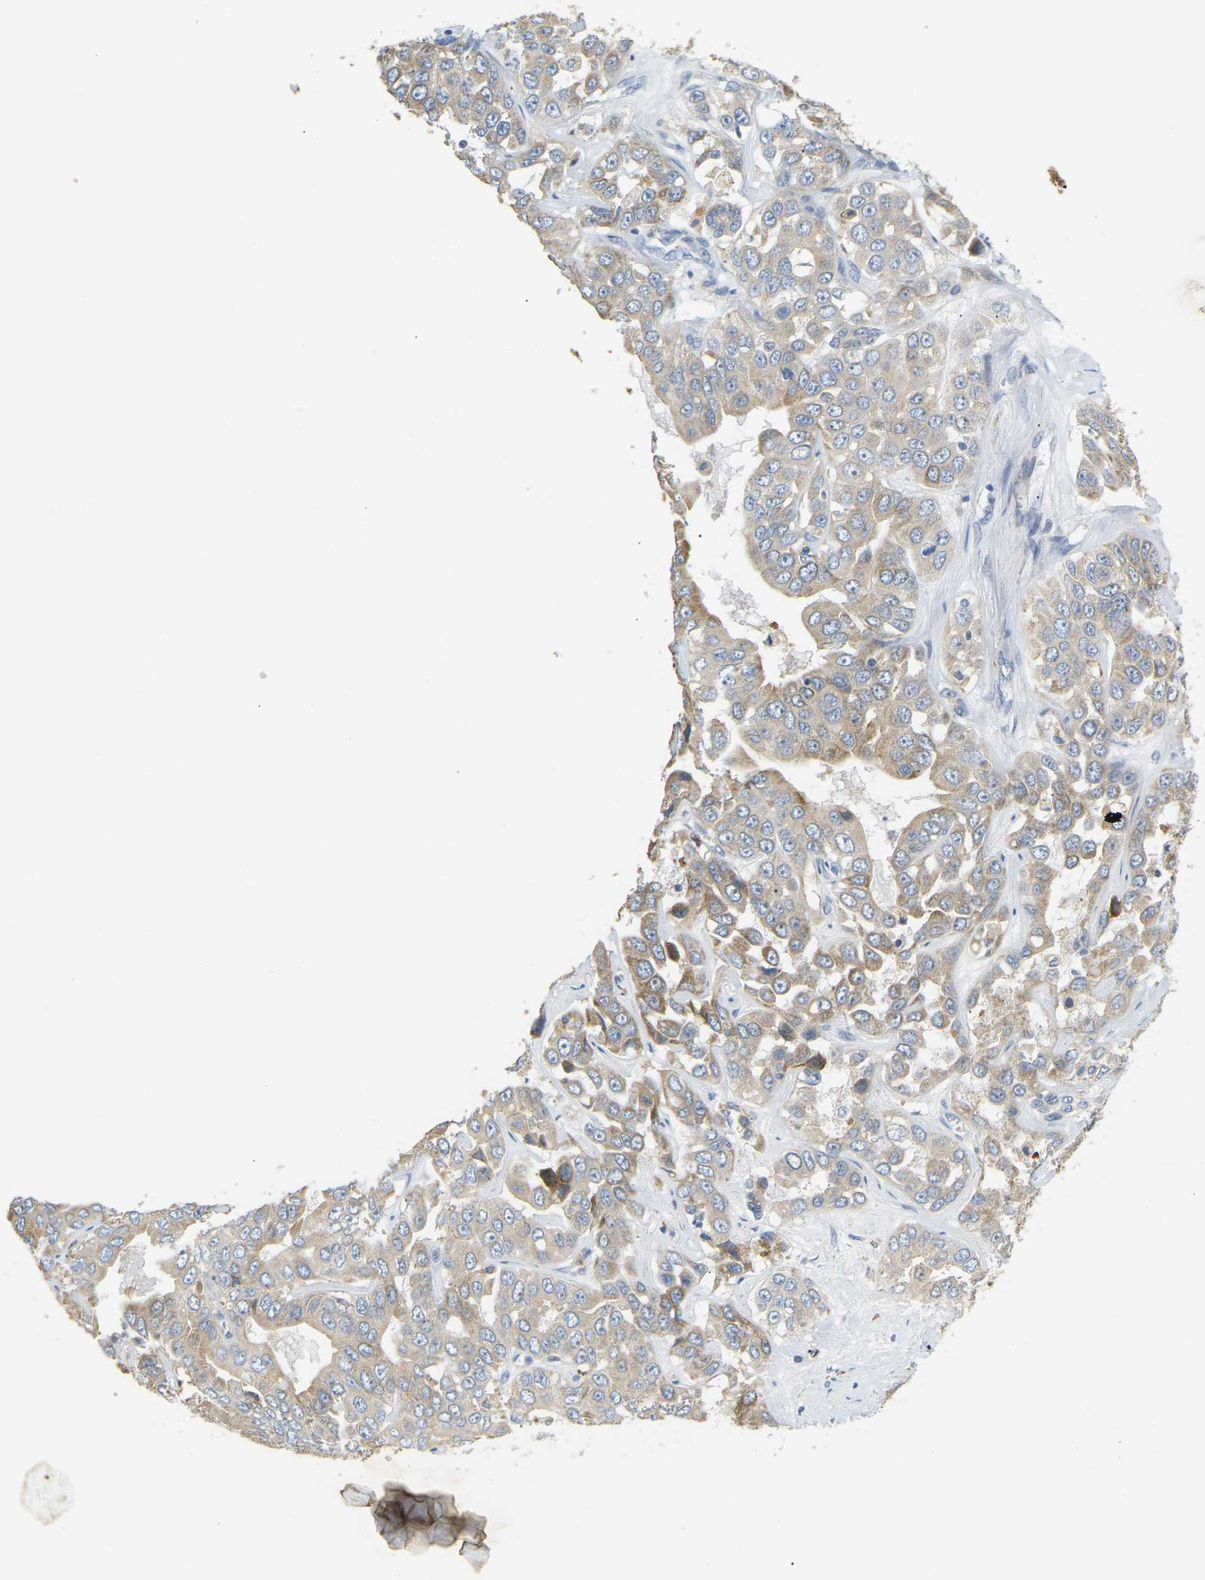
{"staining": {"intensity": "moderate", "quantity": "25%-75%", "location": "cytoplasmic/membranous"}, "tissue": "liver cancer", "cell_type": "Tumor cells", "image_type": "cancer", "snomed": [{"axis": "morphology", "description": "Cholangiocarcinoma"}, {"axis": "topography", "description": "Liver"}], "caption": "Liver cancer stained for a protein shows moderate cytoplasmic/membranous positivity in tumor cells.", "gene": "CD300E", "patient": {"sex": "female", "age": 52}}